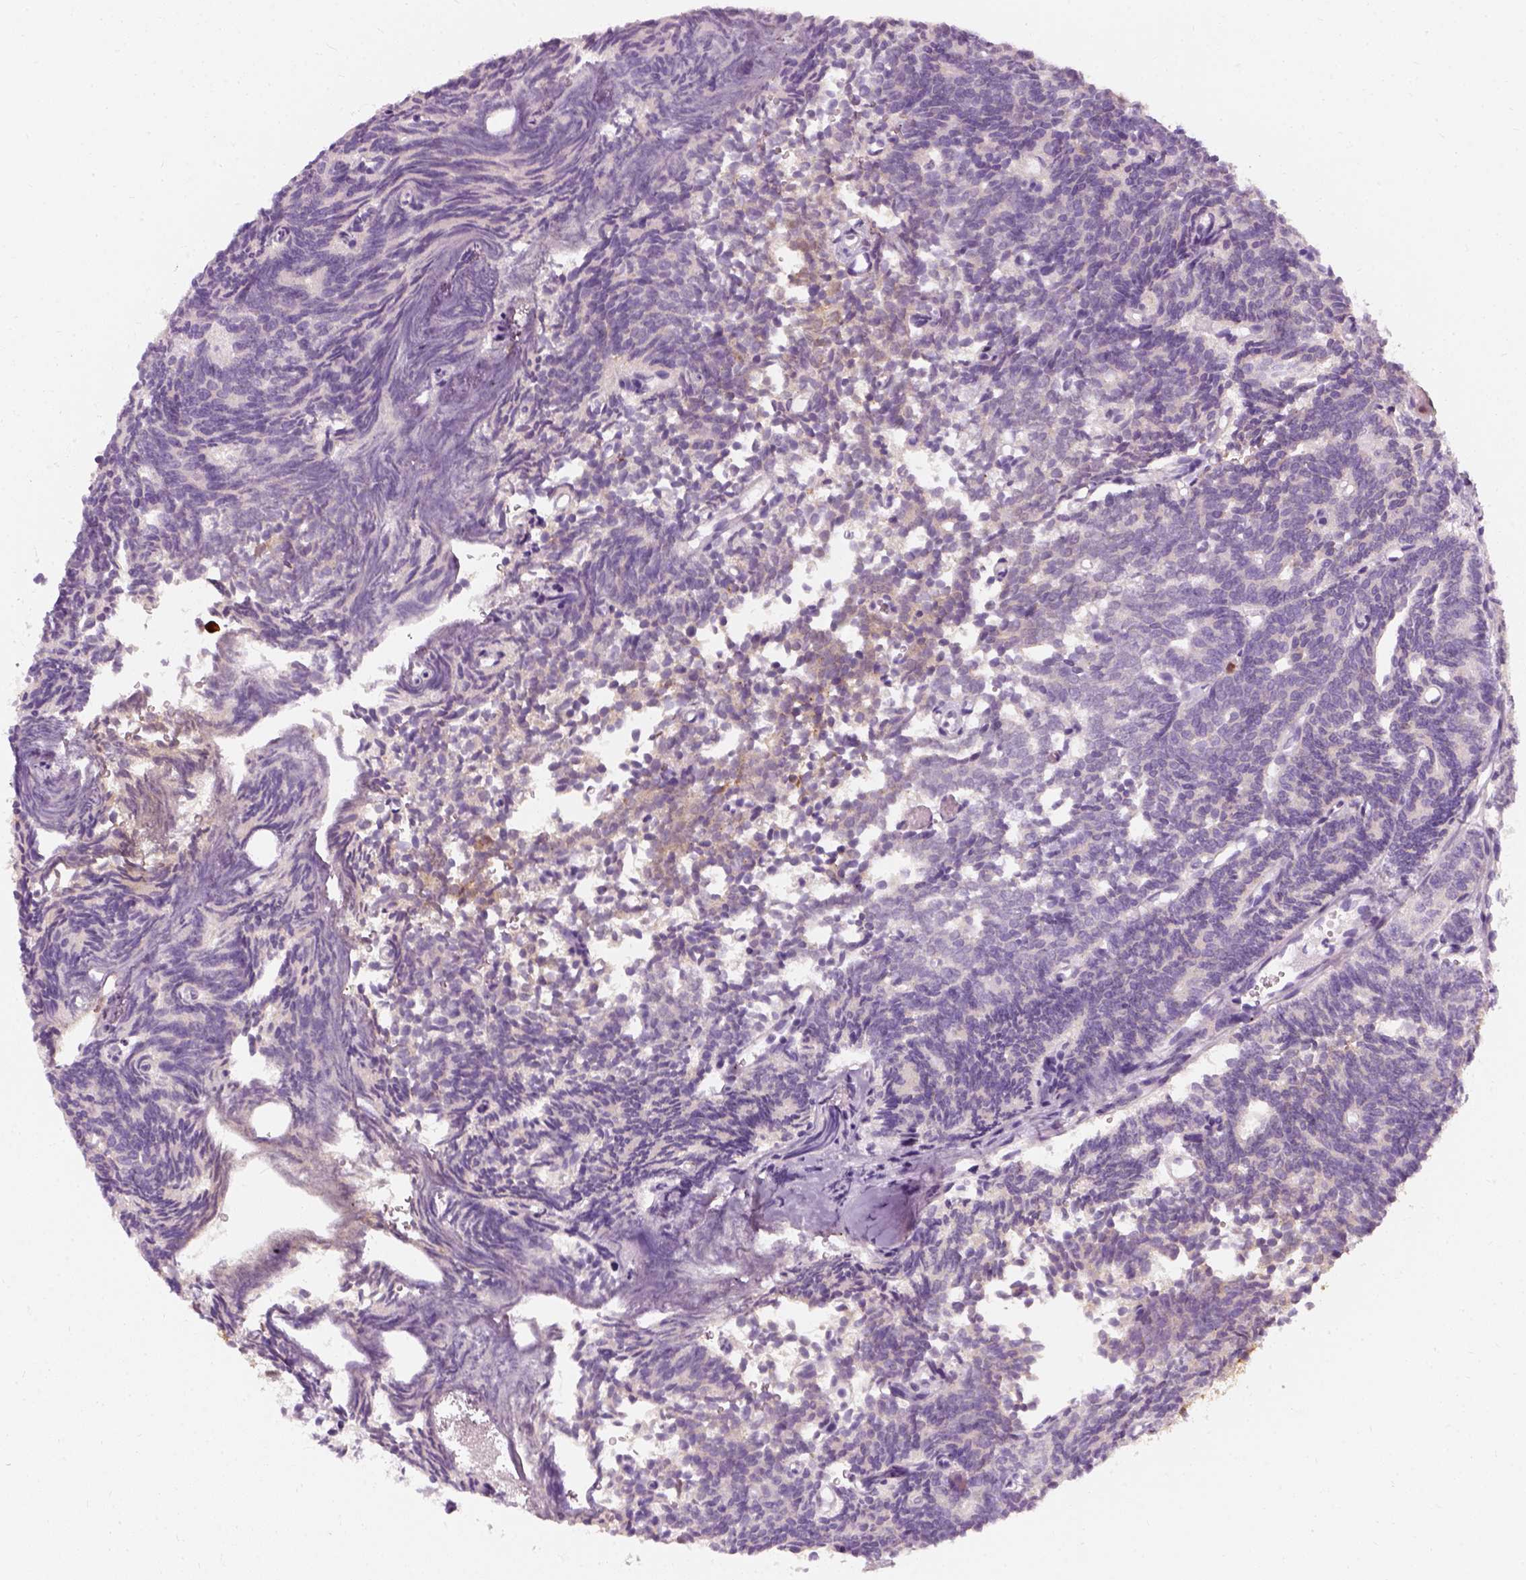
{"staining": {"intensity": "negative", "quantity": "none", "location": "none"}, "tissue": "prostate cancer", "cell_type": "Tumor cells", "image_type": "cancer", "snomed": [{"axis": "morphology", "description": "Adenocarcinoma, High grade"}, {"axis": "topography", "description": "Prostate"}], "caption": "DAB immunohistochemical staining of human adenocarcinoma (high-grade) (prostate) displays no significant staining in tumor cells.", "gene": "SQSTM1", "patient": {"sex": "male", "age": 53}}